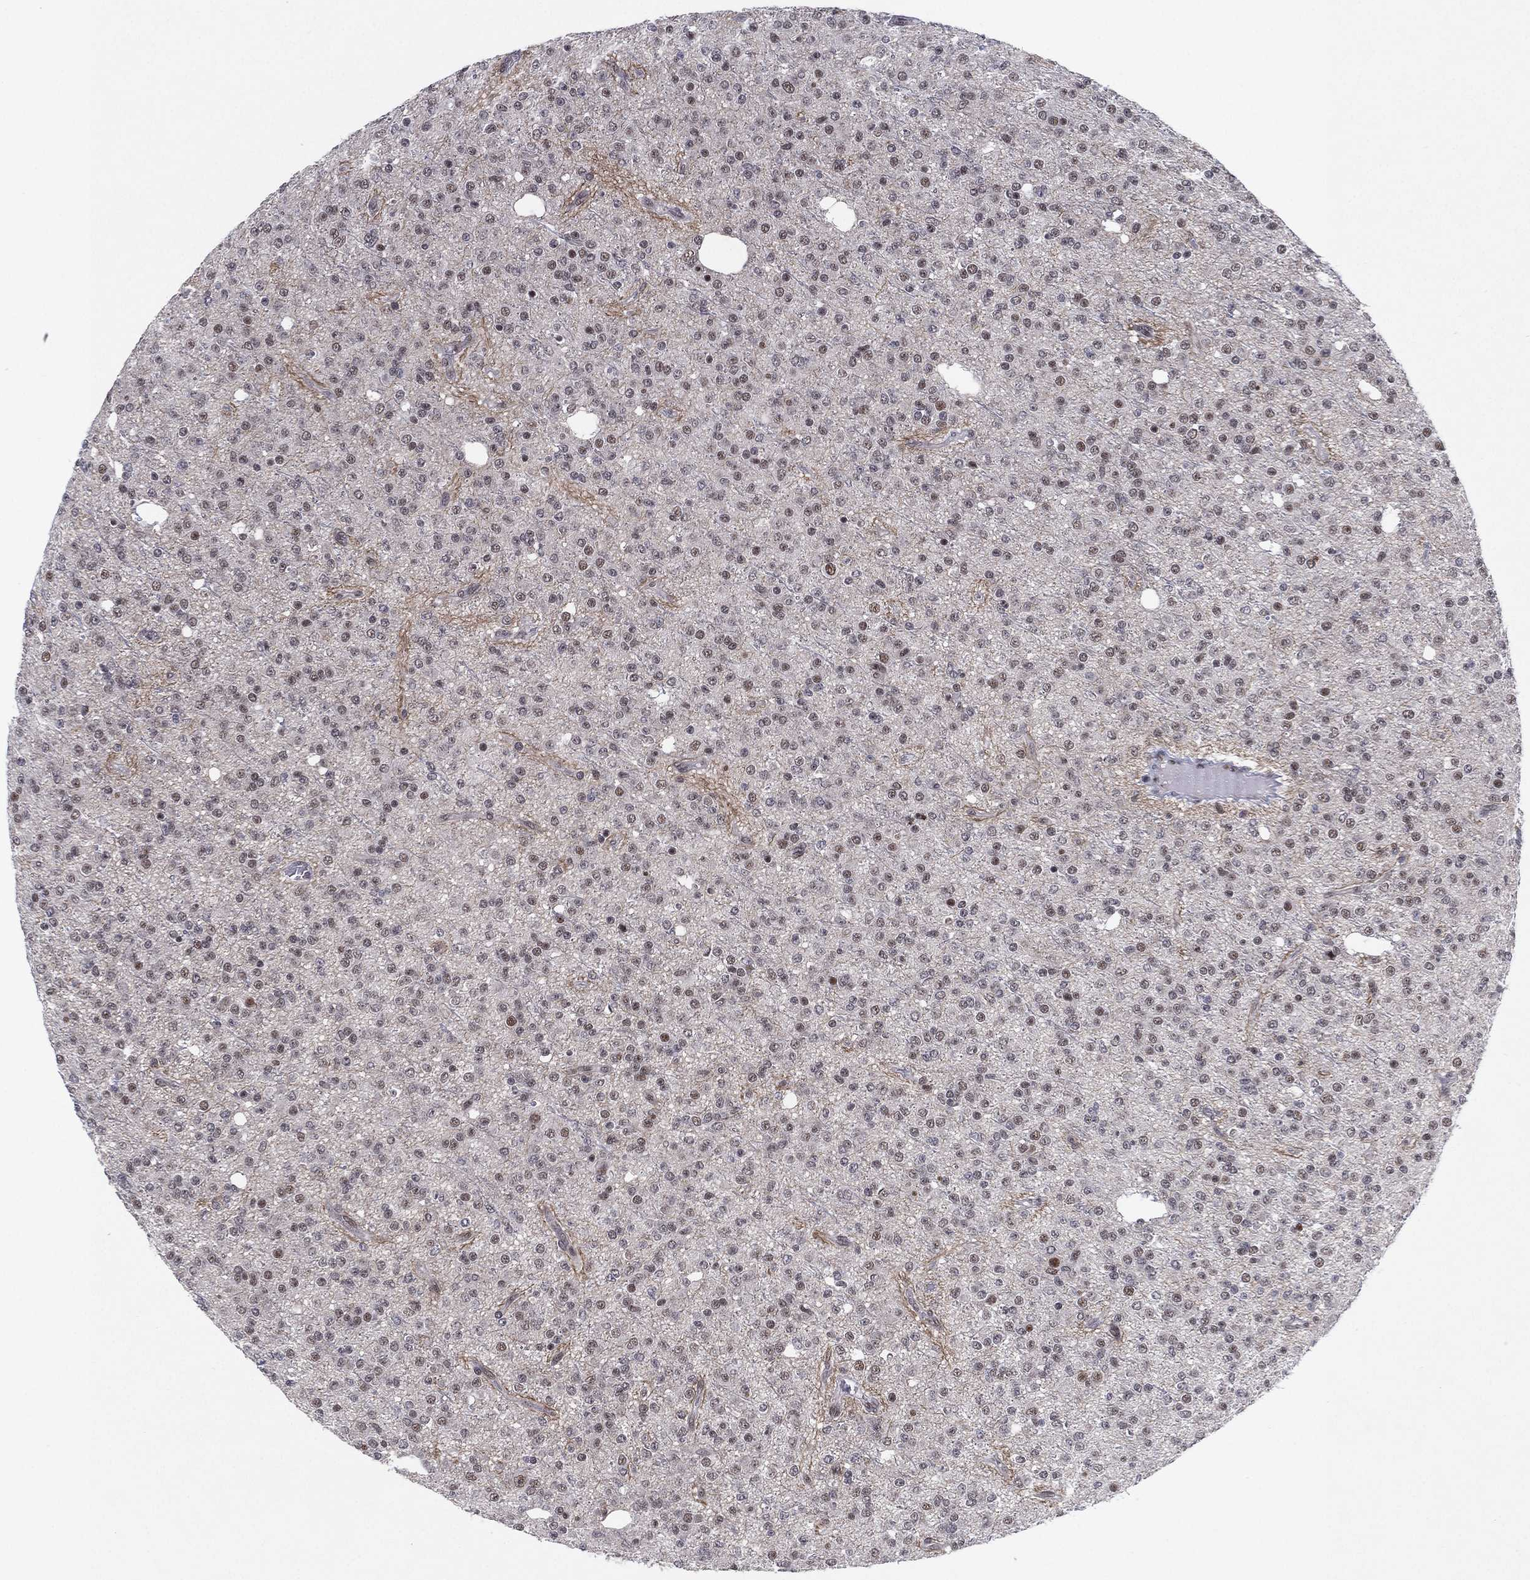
{"staining": {"intensity": "negative", "quantity": "none", "location": "none"}, "tissue": "glioma", "cell_type": "Tumor cells", "image_type": "cancer", "snomed": [{"axis": "morphology", "description": "Glioma, malignant, Low grade"}, {"axis": "topography", "description": "Brain"}], "caption": "Histopathology image shows no significant protein positivity in tumor cells of malignant low-grade glioma.", "gene": "DGCR8", "patient": {"sex": "male", "age": 27}}